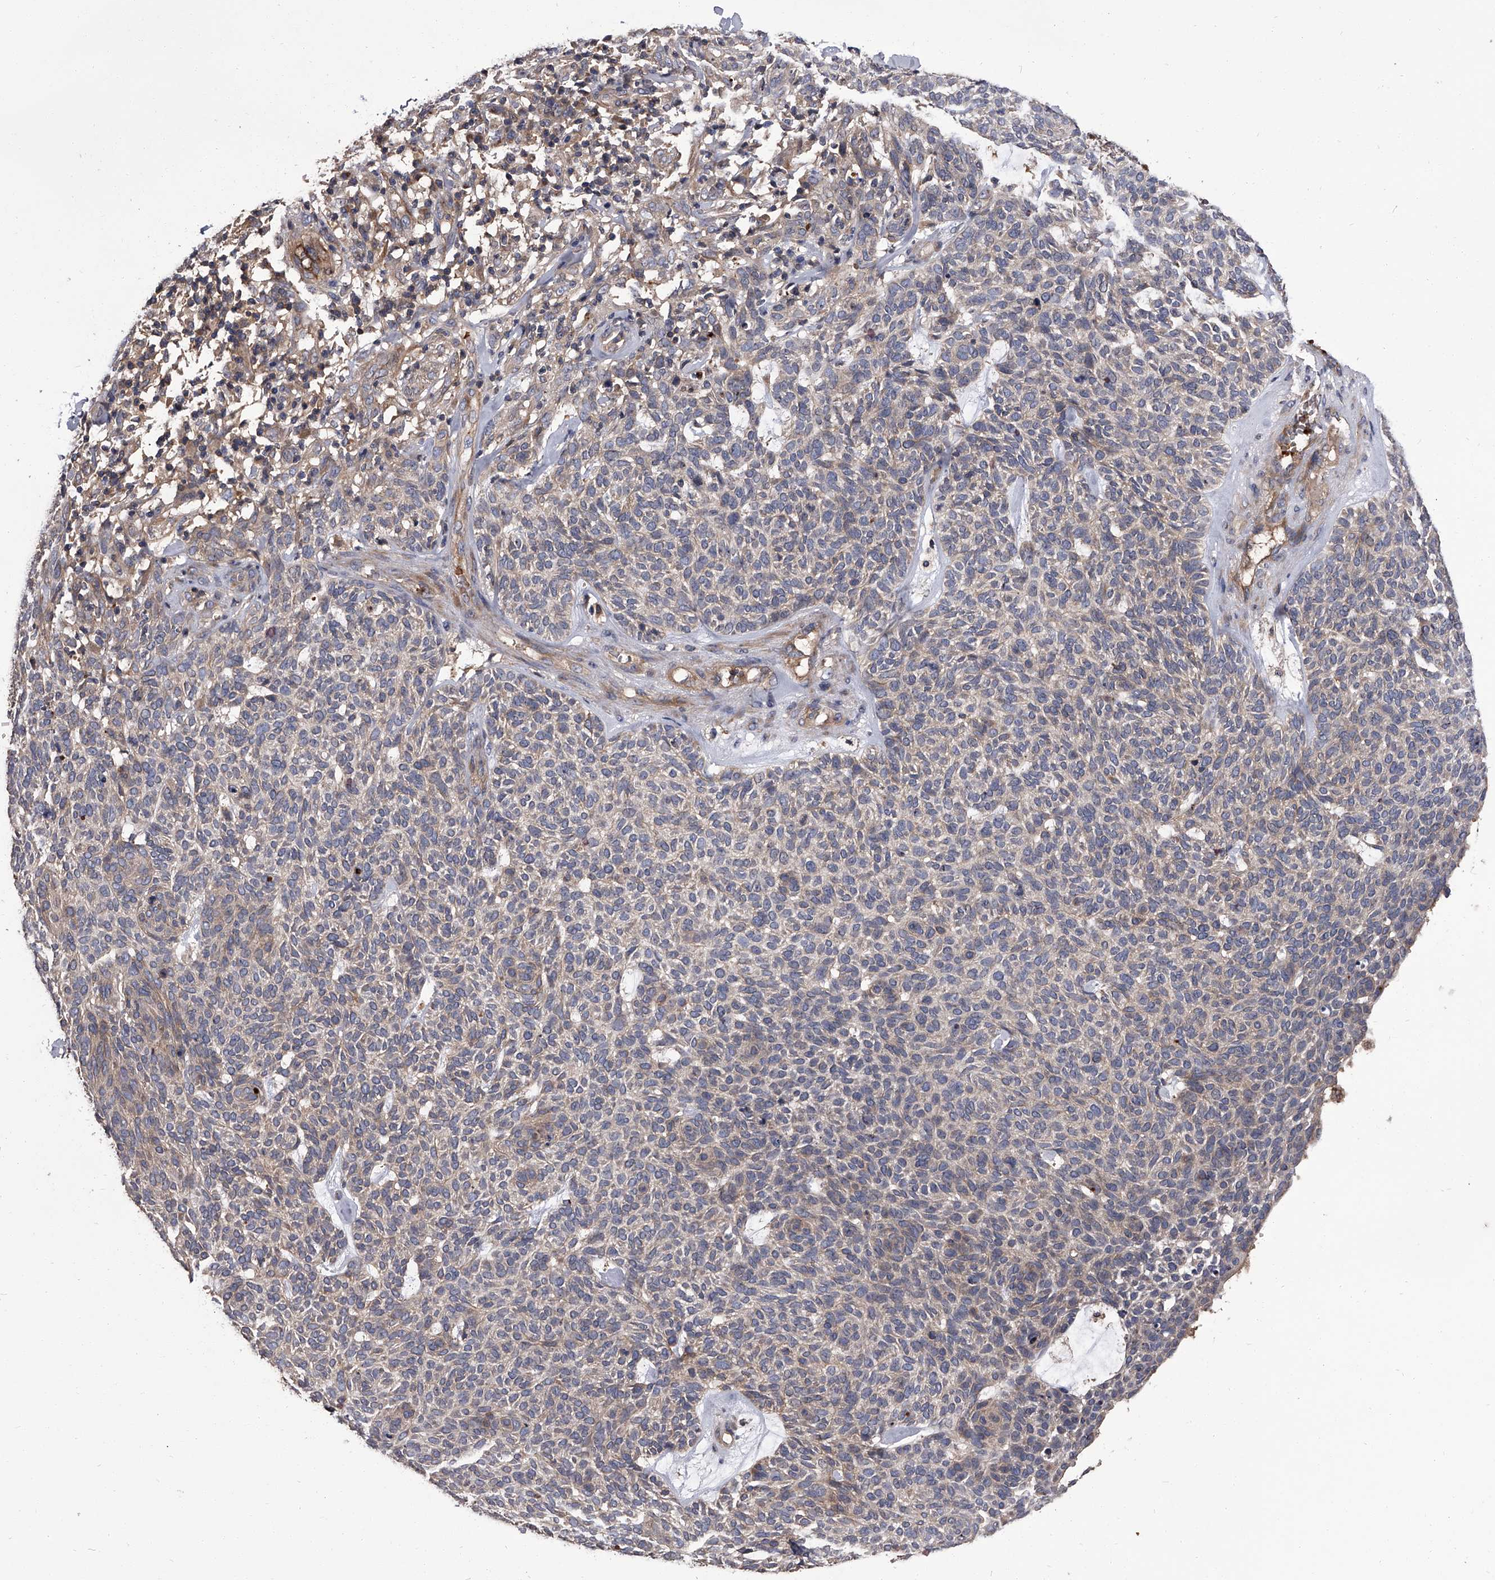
{"staining": {"intensity": "weak", "quantity": "<25%", "location": "cytoplasmic/membranous"}, "tissue": "skin cancer", "cell_type": "Tumor cells", "image_type": "cancer", "snomed": [{"axis": "morphology", "description": "Squamous cell carcinoma, NOS"}, {"axis": "topography", "description": "Skin"}], "caption": "A photomicrograph of human skin cancer is negative for staining in tumor cells.", "gene": "STK36", "patient": {"sex": "female", "age": 90}}